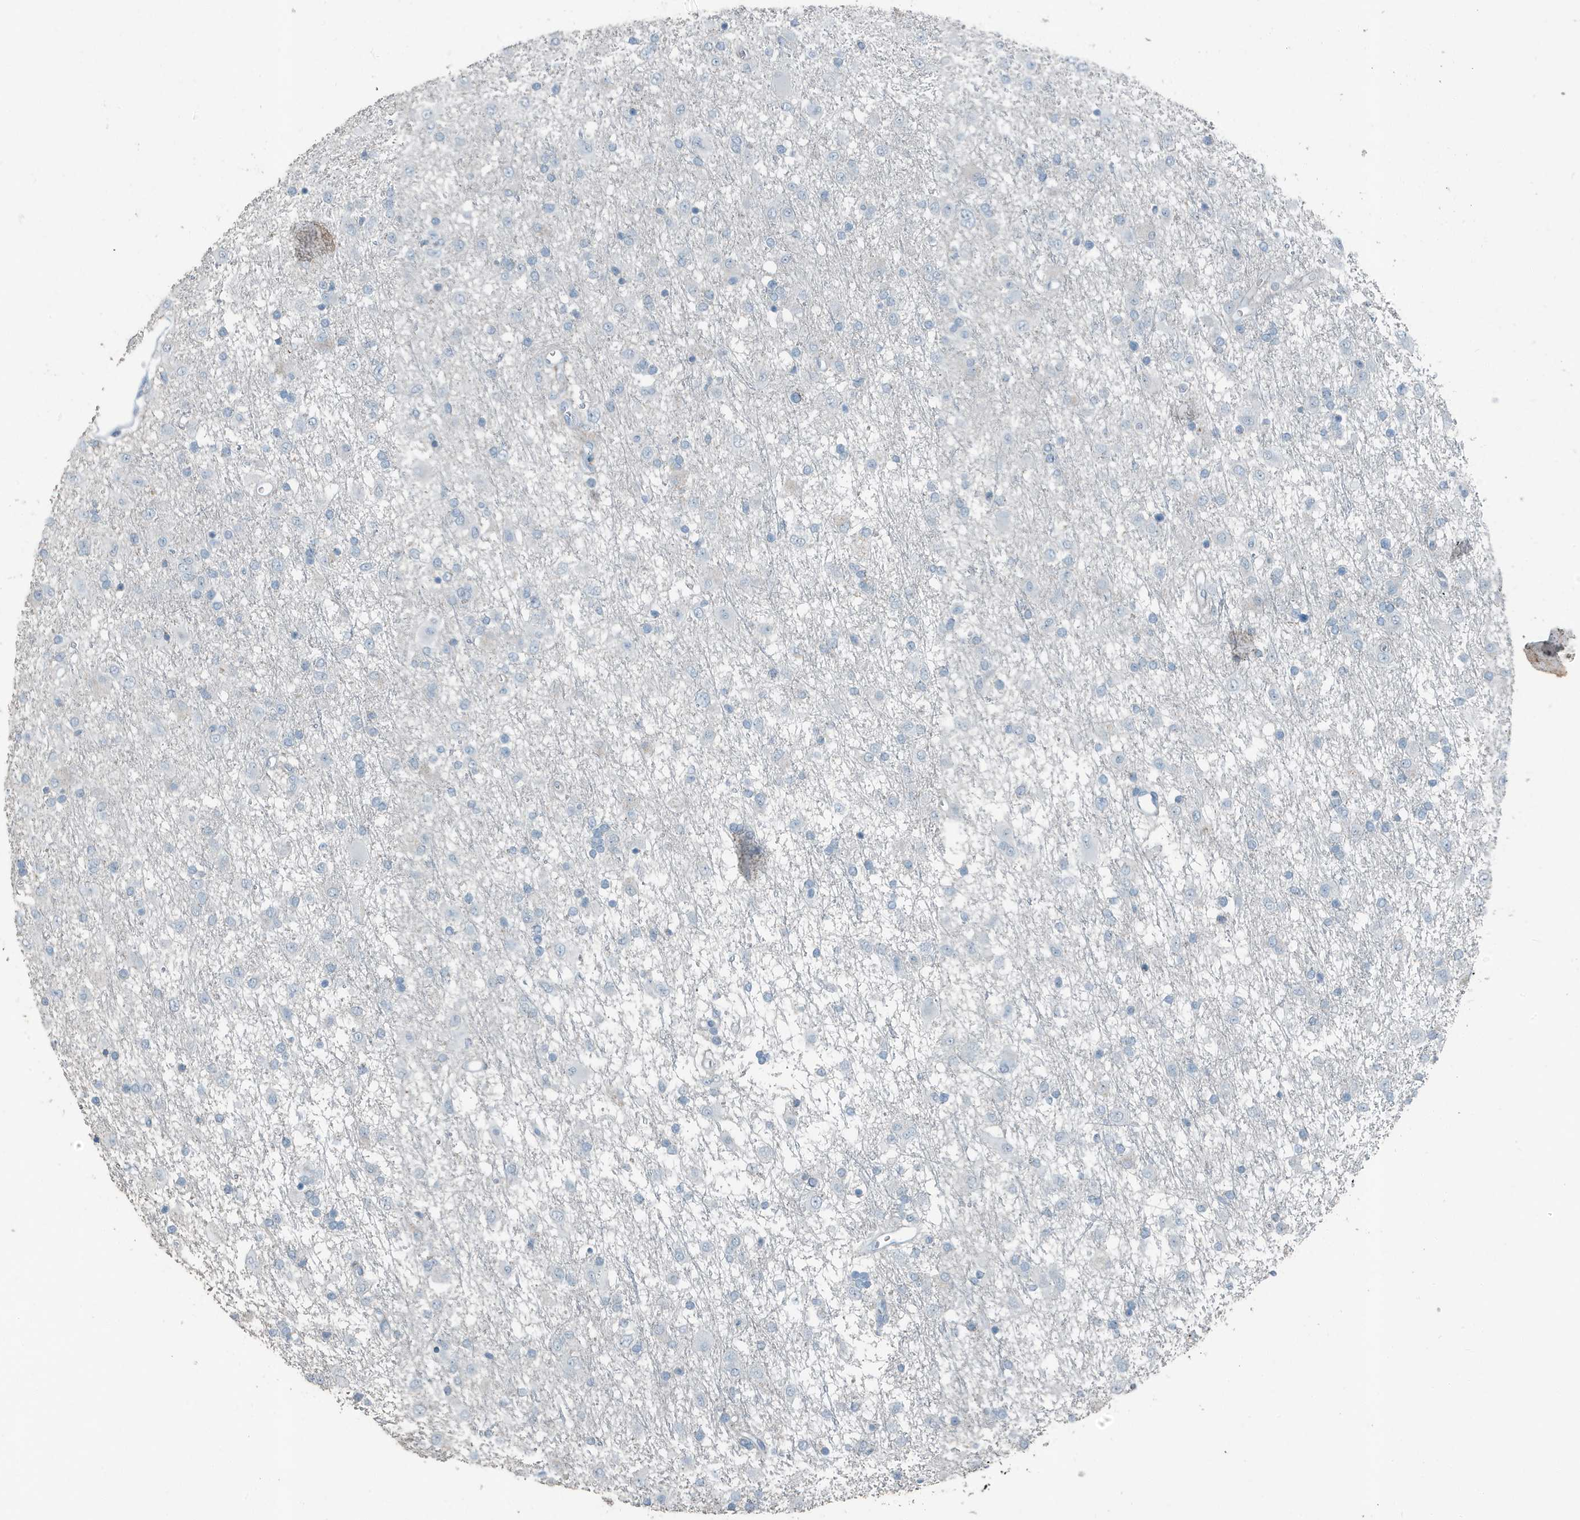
{"staining": {"intensity": "negative", "quantity": "none", "location": "none"}, "tissue": "glioma", "cell_type": "Tumor cells", "image_type": "cancer", "snomed": [{"axis": "morphology", "description": "Glioma, malignant, Low grade"}, {"axis": "topography", "description": "Brain"}], "caption": "High magnification brightfield microscopy of malignant low-grade glioma stained with DAB (brown) and counterstained with hematoxylin (blue): tumor cells show no significant positivity.", "gene": "FAM162A", "patient": {"sex": "male", "age": 65}}